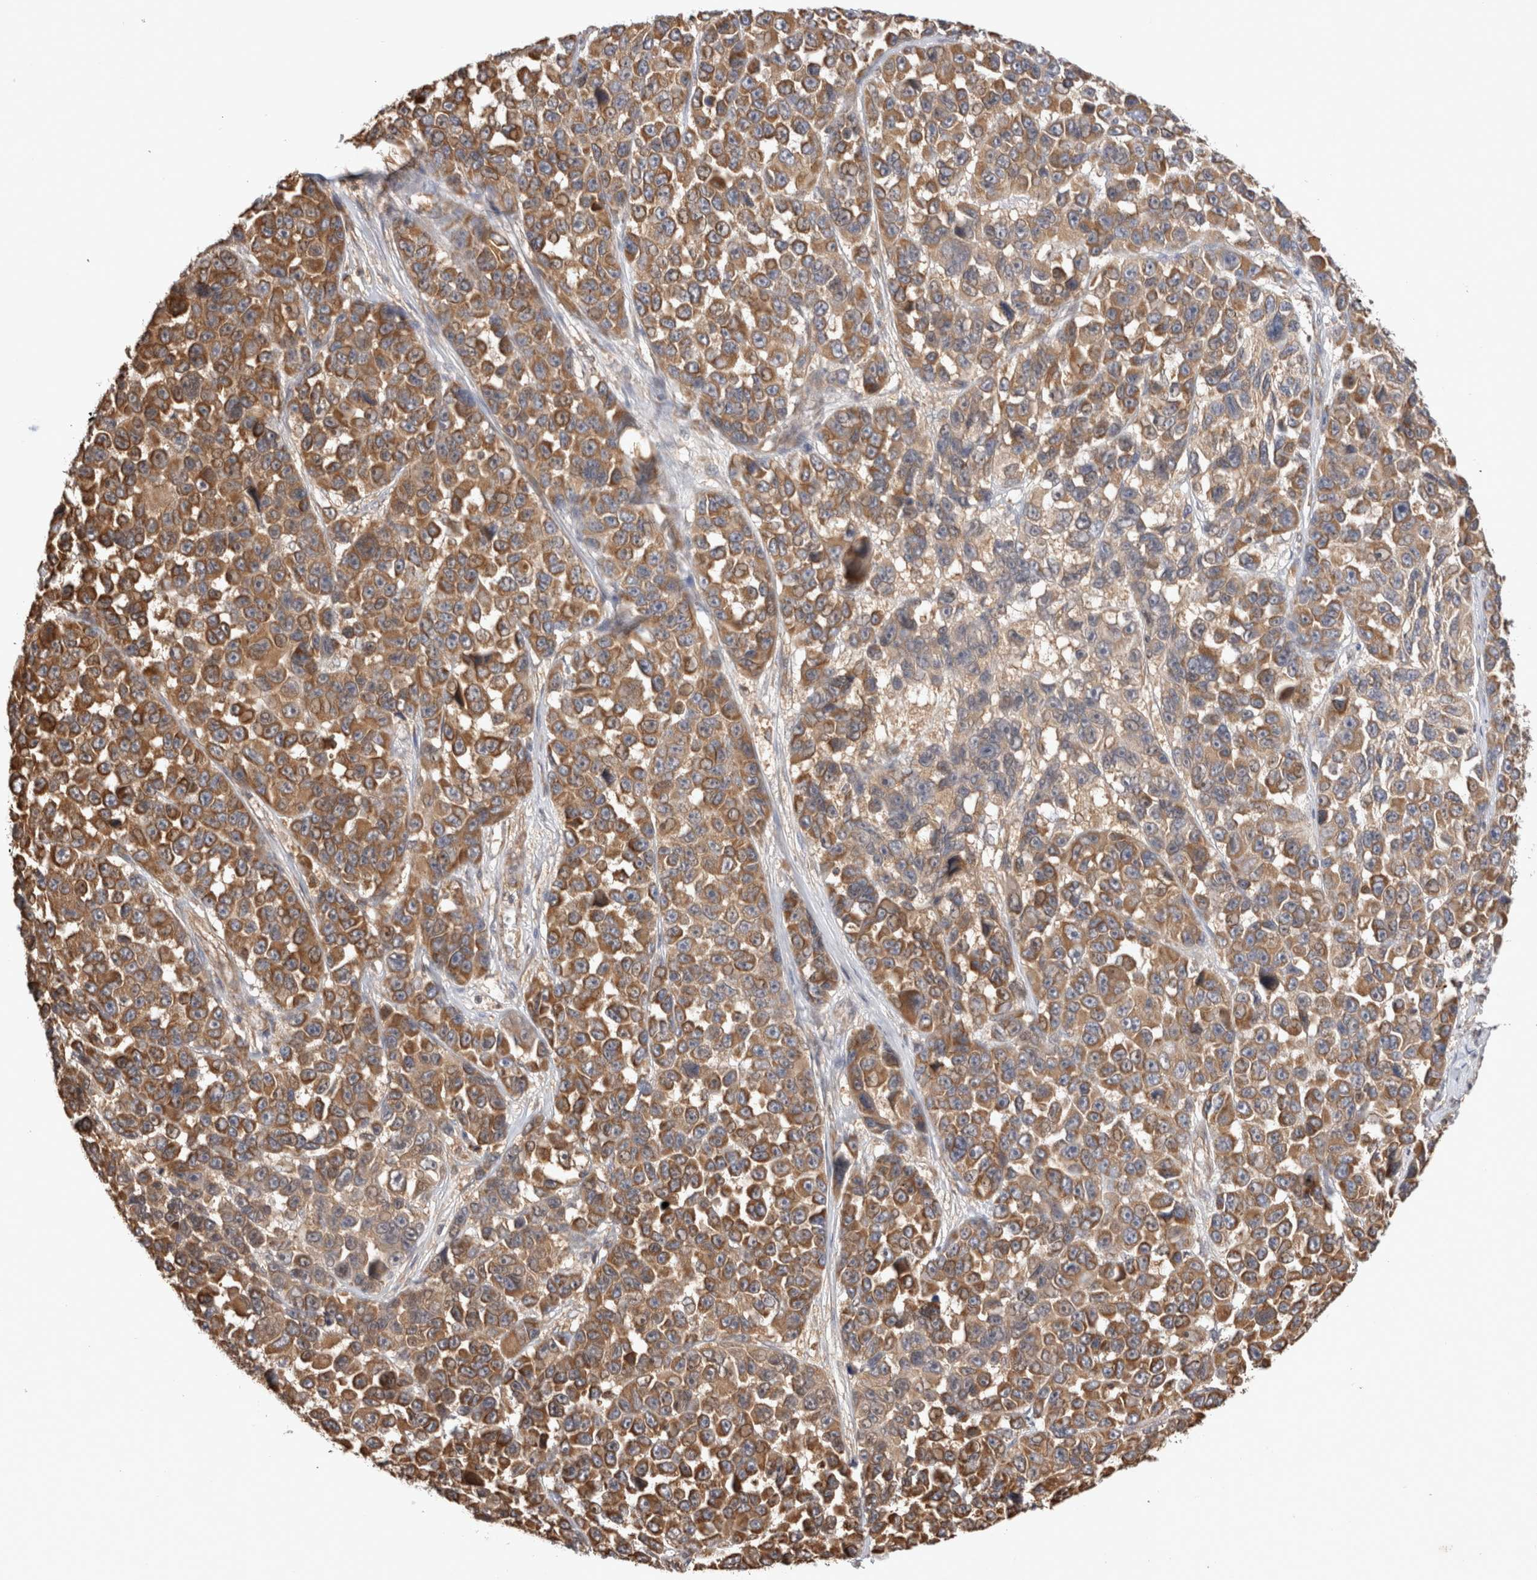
{"staining": {"intensity": "strong", "quantity": ">75%", "location": "cytoplasmic/membranous"}, "tissue": "melanoma", "cell_type": "Tumor cells", "image_type": "cancer", "snomed": [{"axis": "morphology", "description": "Malignant melanoma, NOS"}, {"axis": "topography", "description": "Skin"}], "caption": "High-power microscopy captured an immunohistochemistry (IHC) histopathology image of melanoma, revealing strong cytoplasmic/membranous expression in approximately >75% of tumor cells.", "gene": "IMMP2L", "patient": {"sex": "male", "age": 53}}